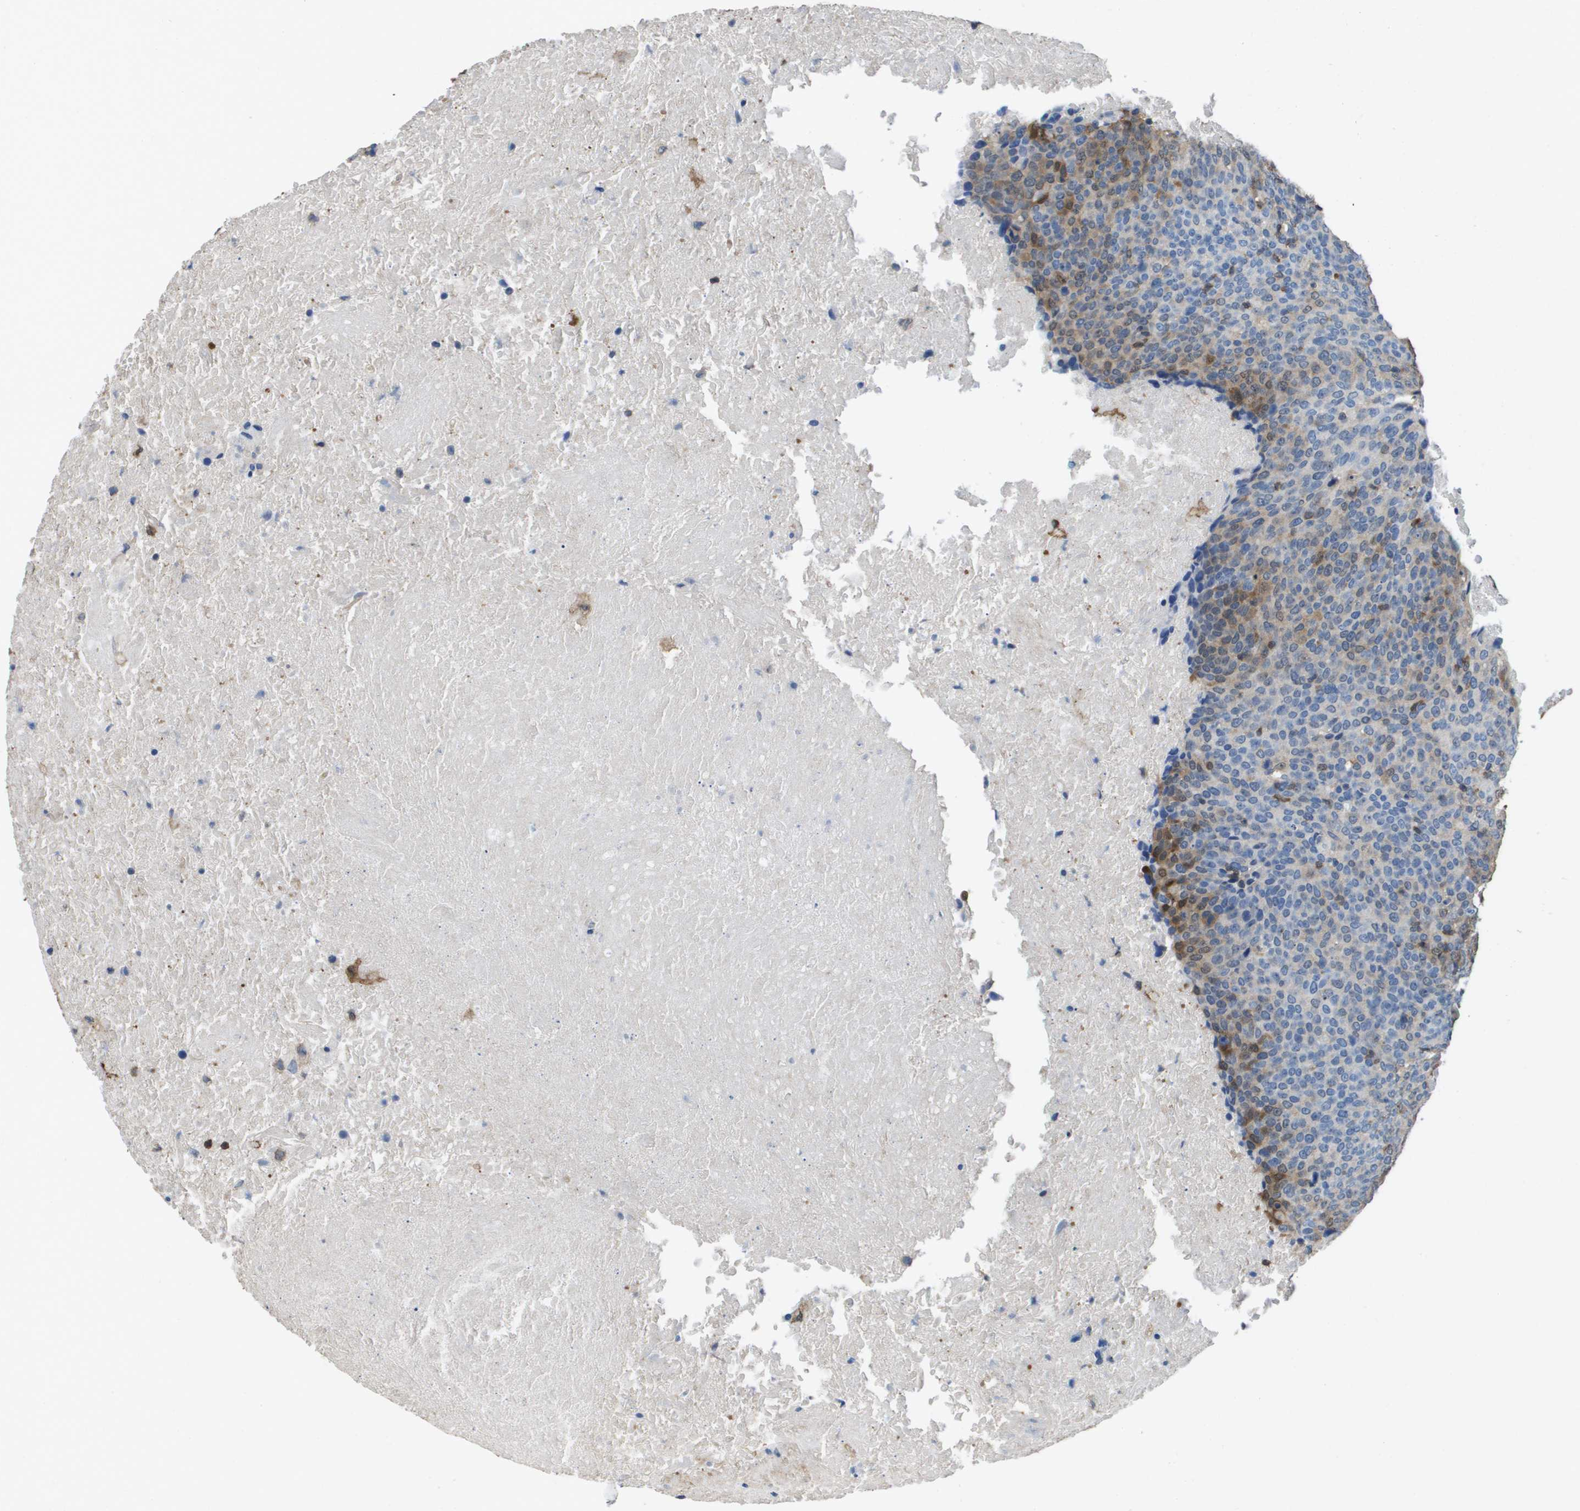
{"staining": {"intensity": "moderate", "quantity": "<25%", "location": "cytoplasmic/membranous"}, "tissue": "head and neck cancer", "cell_type": "Tumor cells", "image_type": "cancer", "snomed": [{"axis": "morphology", "description": "Squamous cell carcinoma, NOS"}, {"axis": "morphology", "description": "Squamous cell carcinoma, metastatic, NOS"}, {"axis": "topography", "description": "Lymph node"}, {"axis": "topography", "description": "Head-Neck"}], "caption": "Head and neck cancer (metastatic squamous cell carcinoma) was stained to show a protein in brown. There is low levels of moderate cytoplasmic/membranous staining in about <25% of tumor cells.", "gene": "FABP5", "patient": {"sex": "male", "age": 62}}